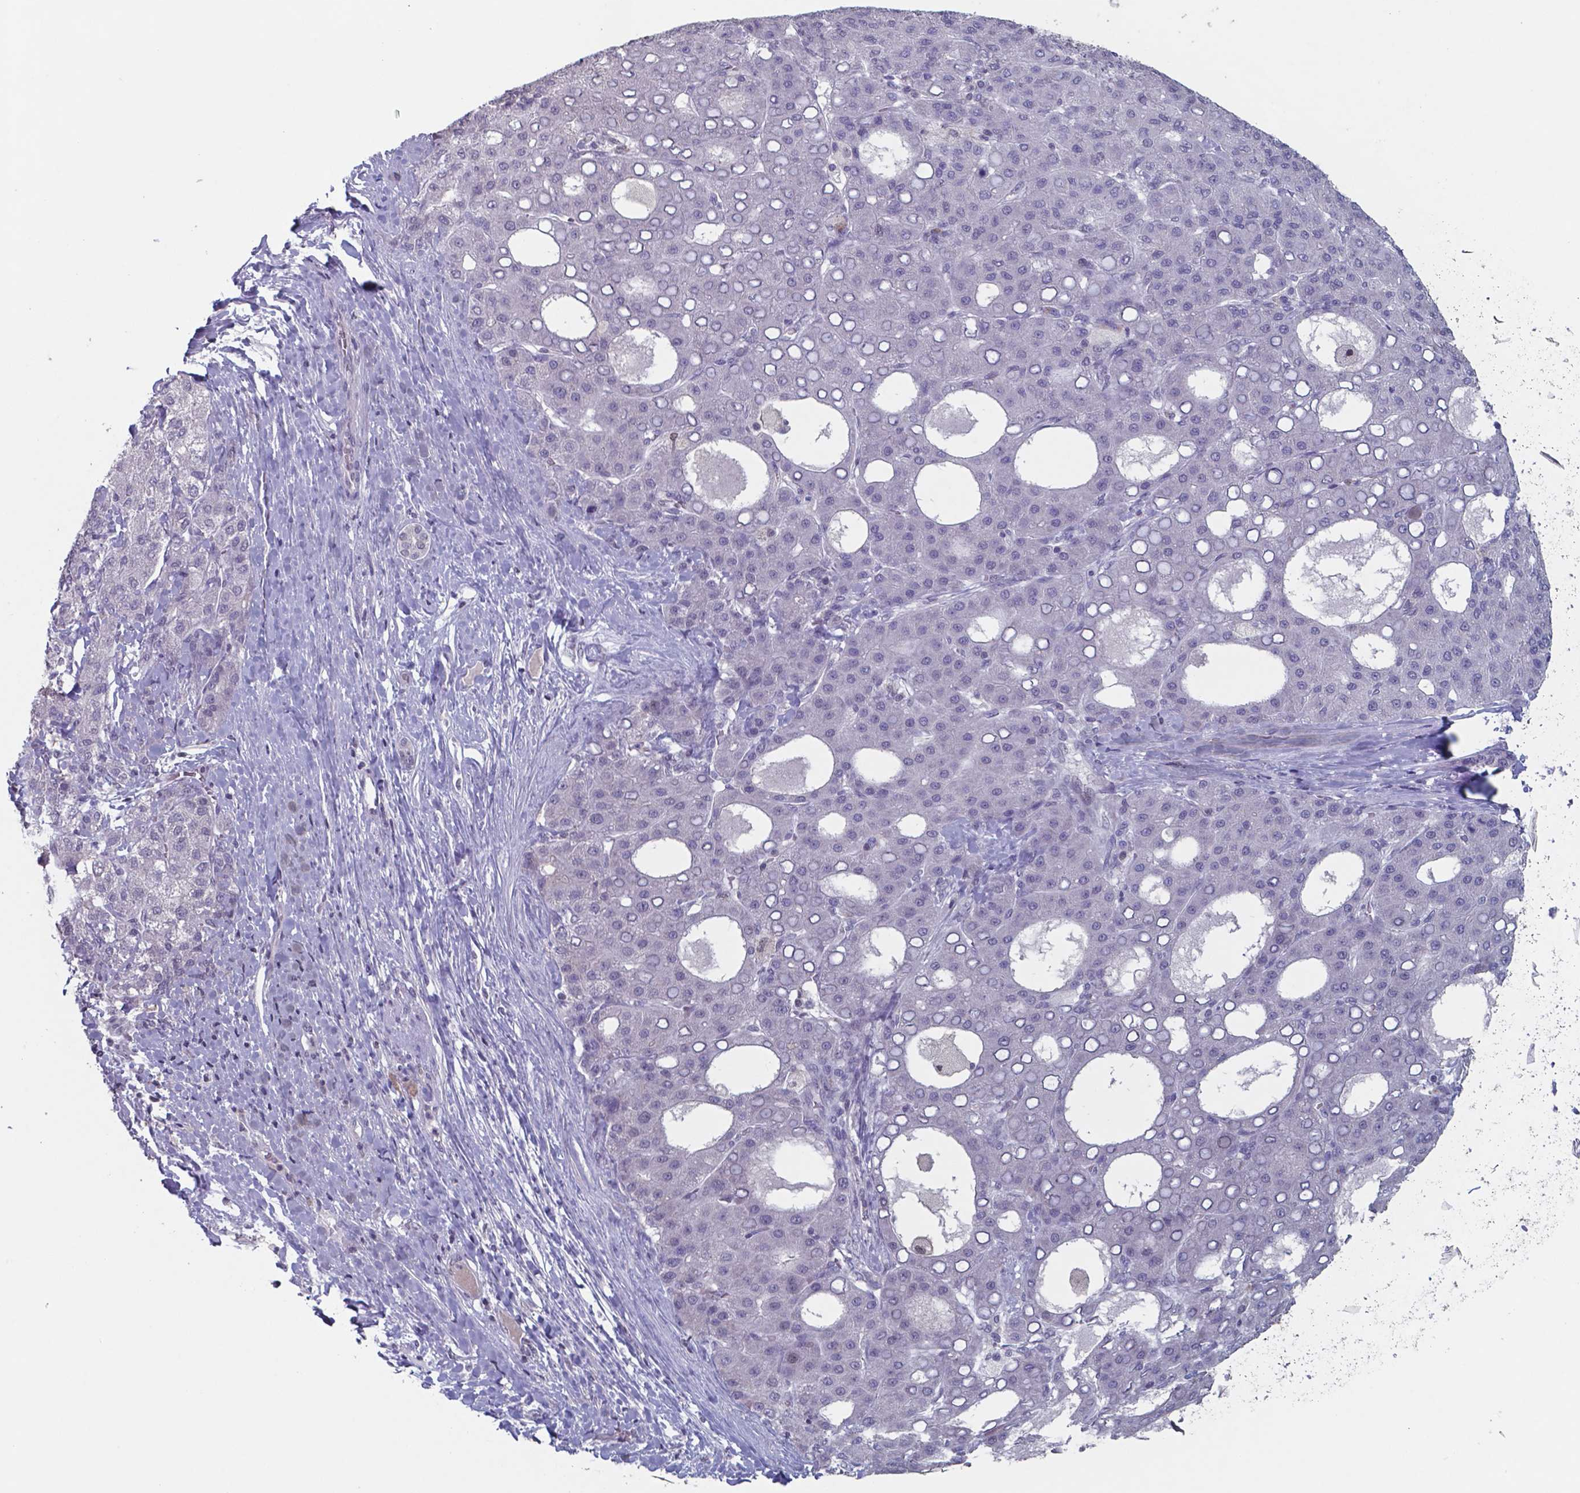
{"staining": {"intensity": "negative", "quantity": "none", "location": "none"}, "tissue": "liver cancer", "cell_type": "Tumor cells", "image_type": "cancer", "snomed": [{"axis": "morphology", "description": "Carcinoma, Hepatocellular, NOS"}, {"axis": "topography", "description": "Liver"}], "caption": "Immunohistochemistry of human hepatocellular carcinoma (liver) exhibits no positivity in tumor cells.", "gene": "TDP2", "patient": {"sex": "male", "age": 65}}